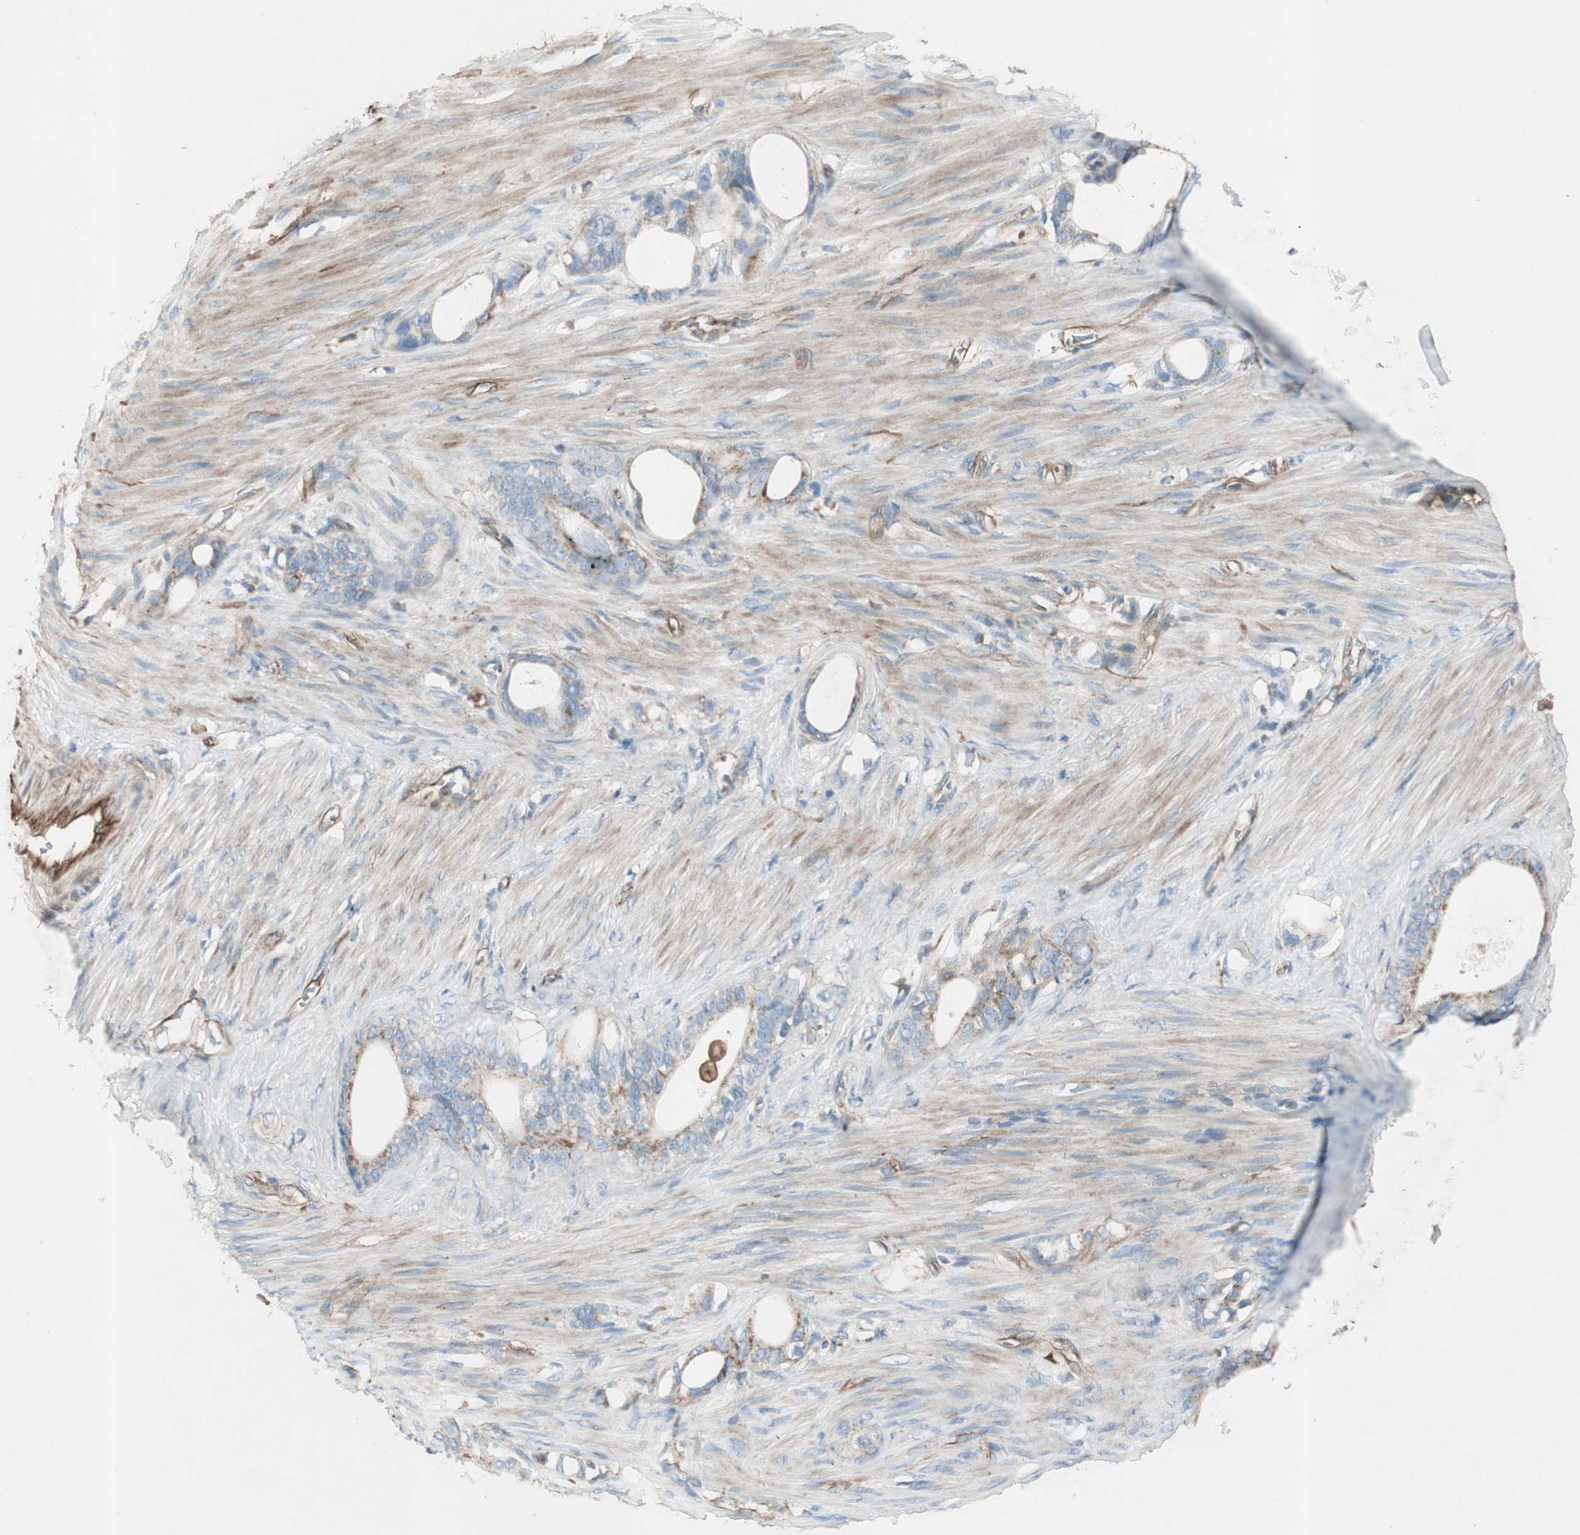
{"staining": {"intensity": "weak", "quantity": "<25%", "location": "cytoplasmic/membranous"}, "tissue": "stomach cancer", "cell_type": "Tumor cells", "image_type": "cancer", "snomed": [{"axis": "morphology", "description": "Adenocarcinoma, NOS"}, {"axis": "topography", "description": "Stomach"}], "caption": "Protein analysis of stomach adenocarcinoma reveals no significant expression in tumor cells.", "gene": "SRCIN1", "patient": {"sex": "female", "age": 75}}